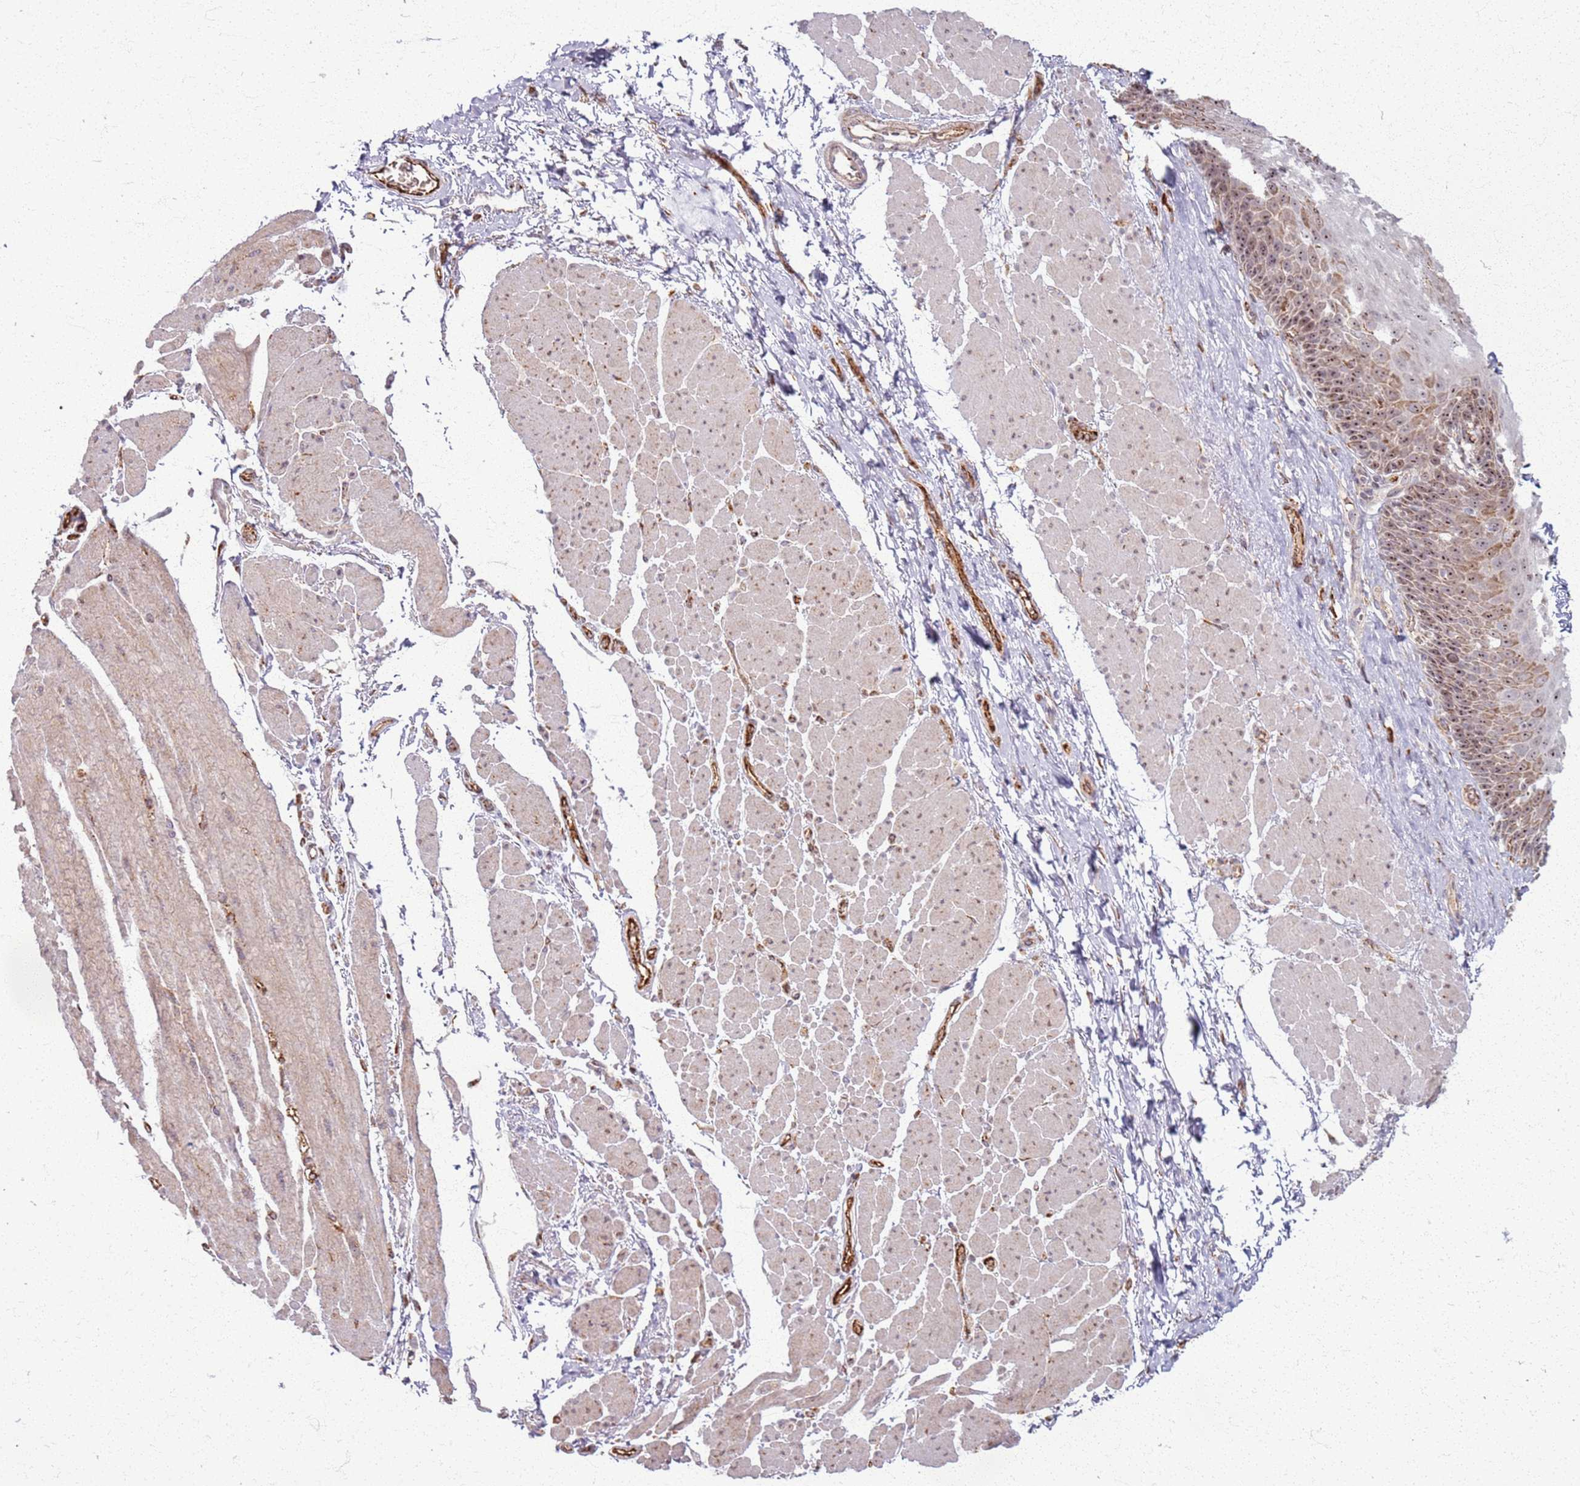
{"staining": {"intensity": "moderate", "quantity": "25%-75%", "location": "cytoplasmic/membranous,nuclear"}, "tissue": "esophagus", "cell_type": "Squamous epithelial cells", "image_type": "normal", "snomed": [{"axis": "morphology", "description": "Normal tissue, NOS"}, {"axis": "topography", "description": "Esophagus"}], "caption": "Protein expression analysis of unremarkable esophagus displays moderate cytoplasmic/membranous,nuclear positivity in approximately 25%-75% of squamous epithelial cells.", "gene": "KRI1", "patient": {"sex": "female", "age": 66}}